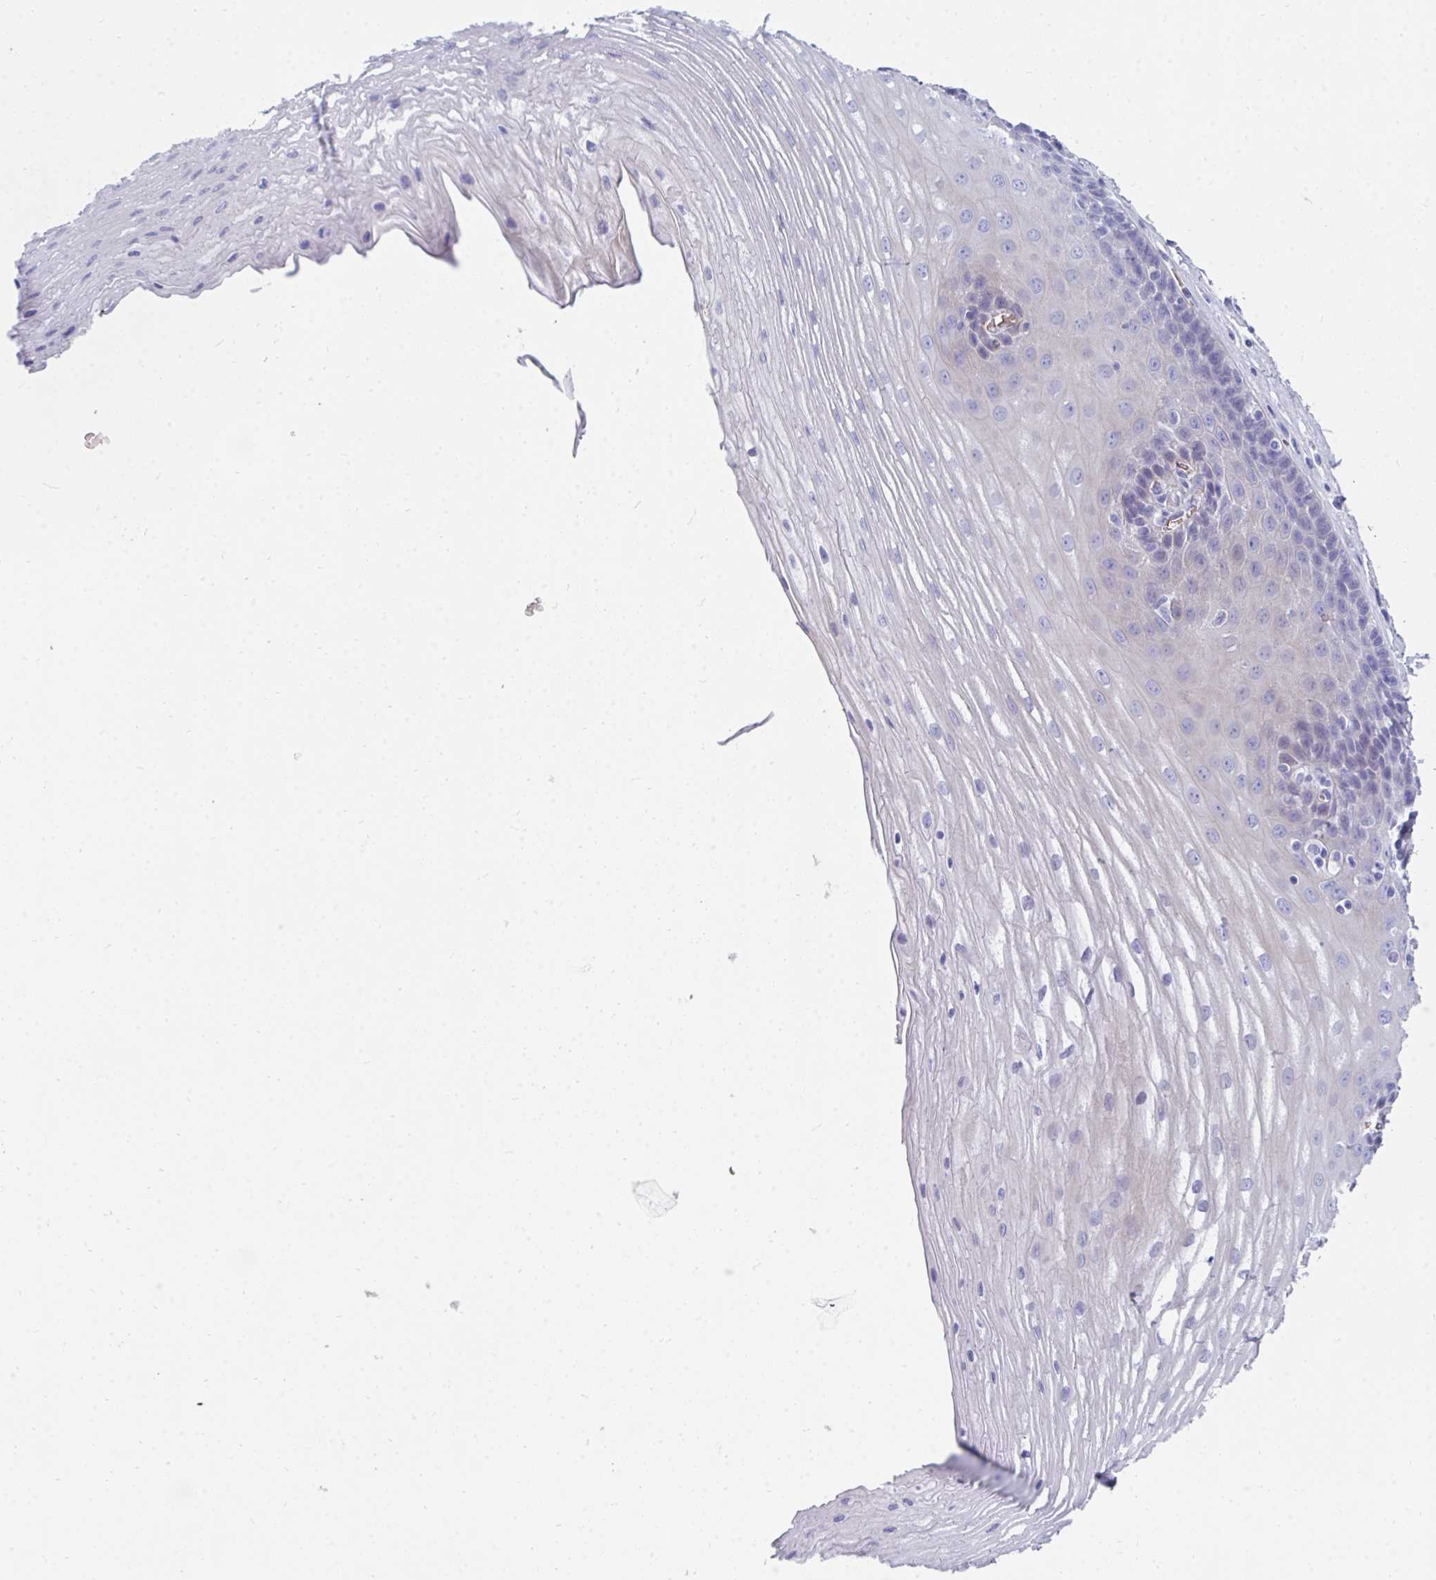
{"staining": {"intensity": "negative", "quantity": "none", "location": "none"}, "tissue": "esophagus", "cell_type": "Squamous epithelial cells", "image_type": "normal", "snomed": [{"axis": "morphology", "description": "Normal tissue, NOS"}, {"axis": "topography", "description": "Esophagus"}], "caption": "Immunohistochemistry (IHC) image of normal esophagus: esophagus stained with DAB (3,3'-diaminobenzidine) displays no significant protein positivity in squamous epithelial cells. (DAB immunohistochemistry (IHC) with hematoxylin counter stain).", "gene": "MROH2B", "patient": {"sex": "male", "age": 62}}